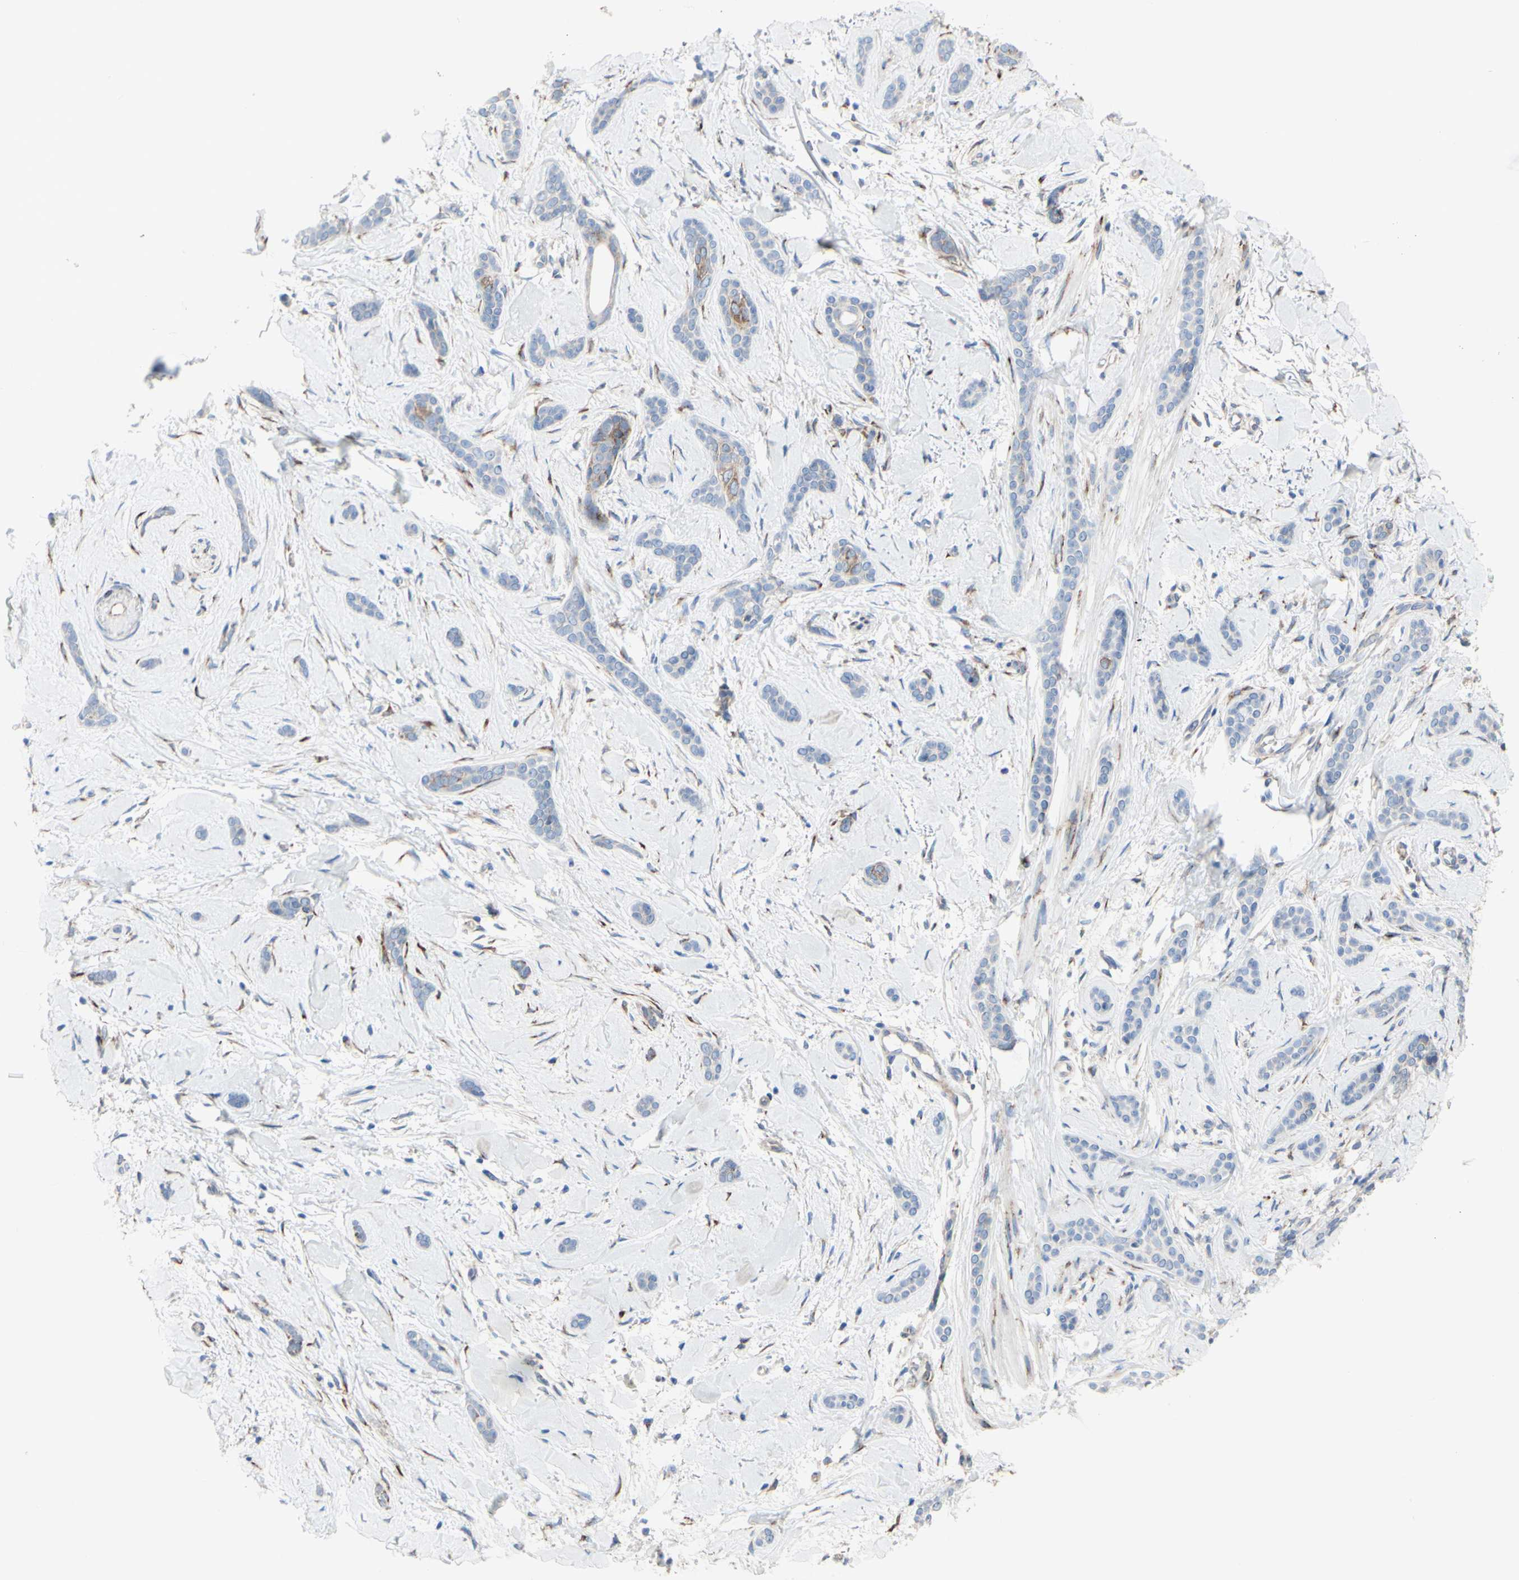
{"staining": {"intensity": "moderate", "quantity": "<25%", "location": "cytoplasmic/membranous"}, "tissue": "skin cancer", "cell_type": "Tumor cells", "image_type": "cancer", "snomed": [{"axis": "morphology", "description": "Basal cell carcinoma"}, {"axis": "morphology", "description": "Adnexal tumor, benign"}, {"axis": "topography", "description": "Skin"}], "caption": "The photomicrograph exhibits a brown stain indicating the presence of a protein in the cytoplasmic/membranous of tumor cells in skin cancer. (Brightfield microscopy of DAB IHC at high magnification).", "gene": "AGPAT5", "patient": {"sex": "female", "age": 42}}